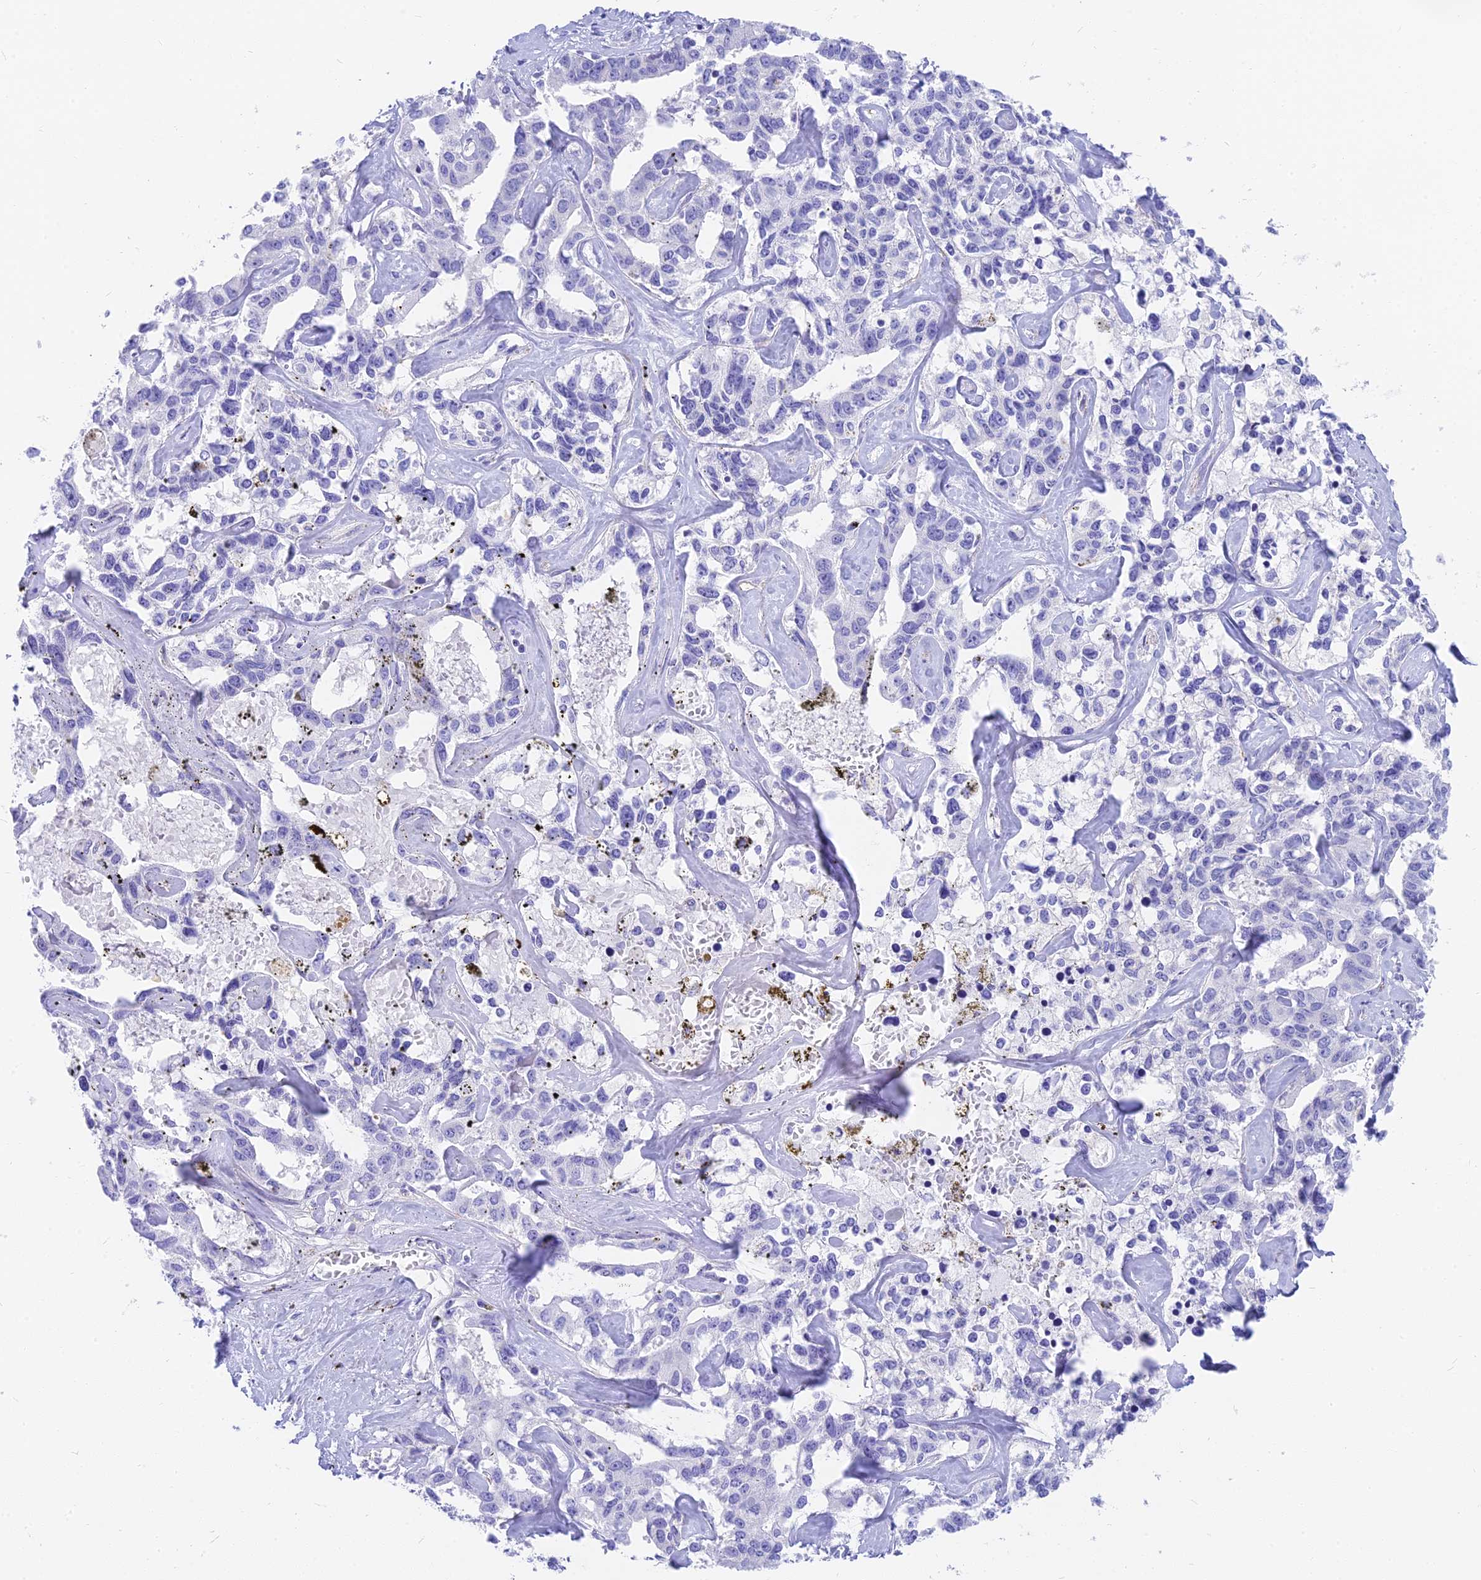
{"staining": {"intensity": "negative", "quantity": "none", "location": "none"}, "tissue": "liver cancer", "cell_type": "Tumor cells", "image_type": "cancer", "snomed": [{"axis": "morphology", "description": "Cholangiocarcinoma"}, {"axis": "topography", "description": "Liver"}], "caption": "IHC of human liver cholangiocarcinoma demonstrates no expression in tumor cells.", "gene": "SLC36A2", "patient": {"sex": "male", "age": 59}}